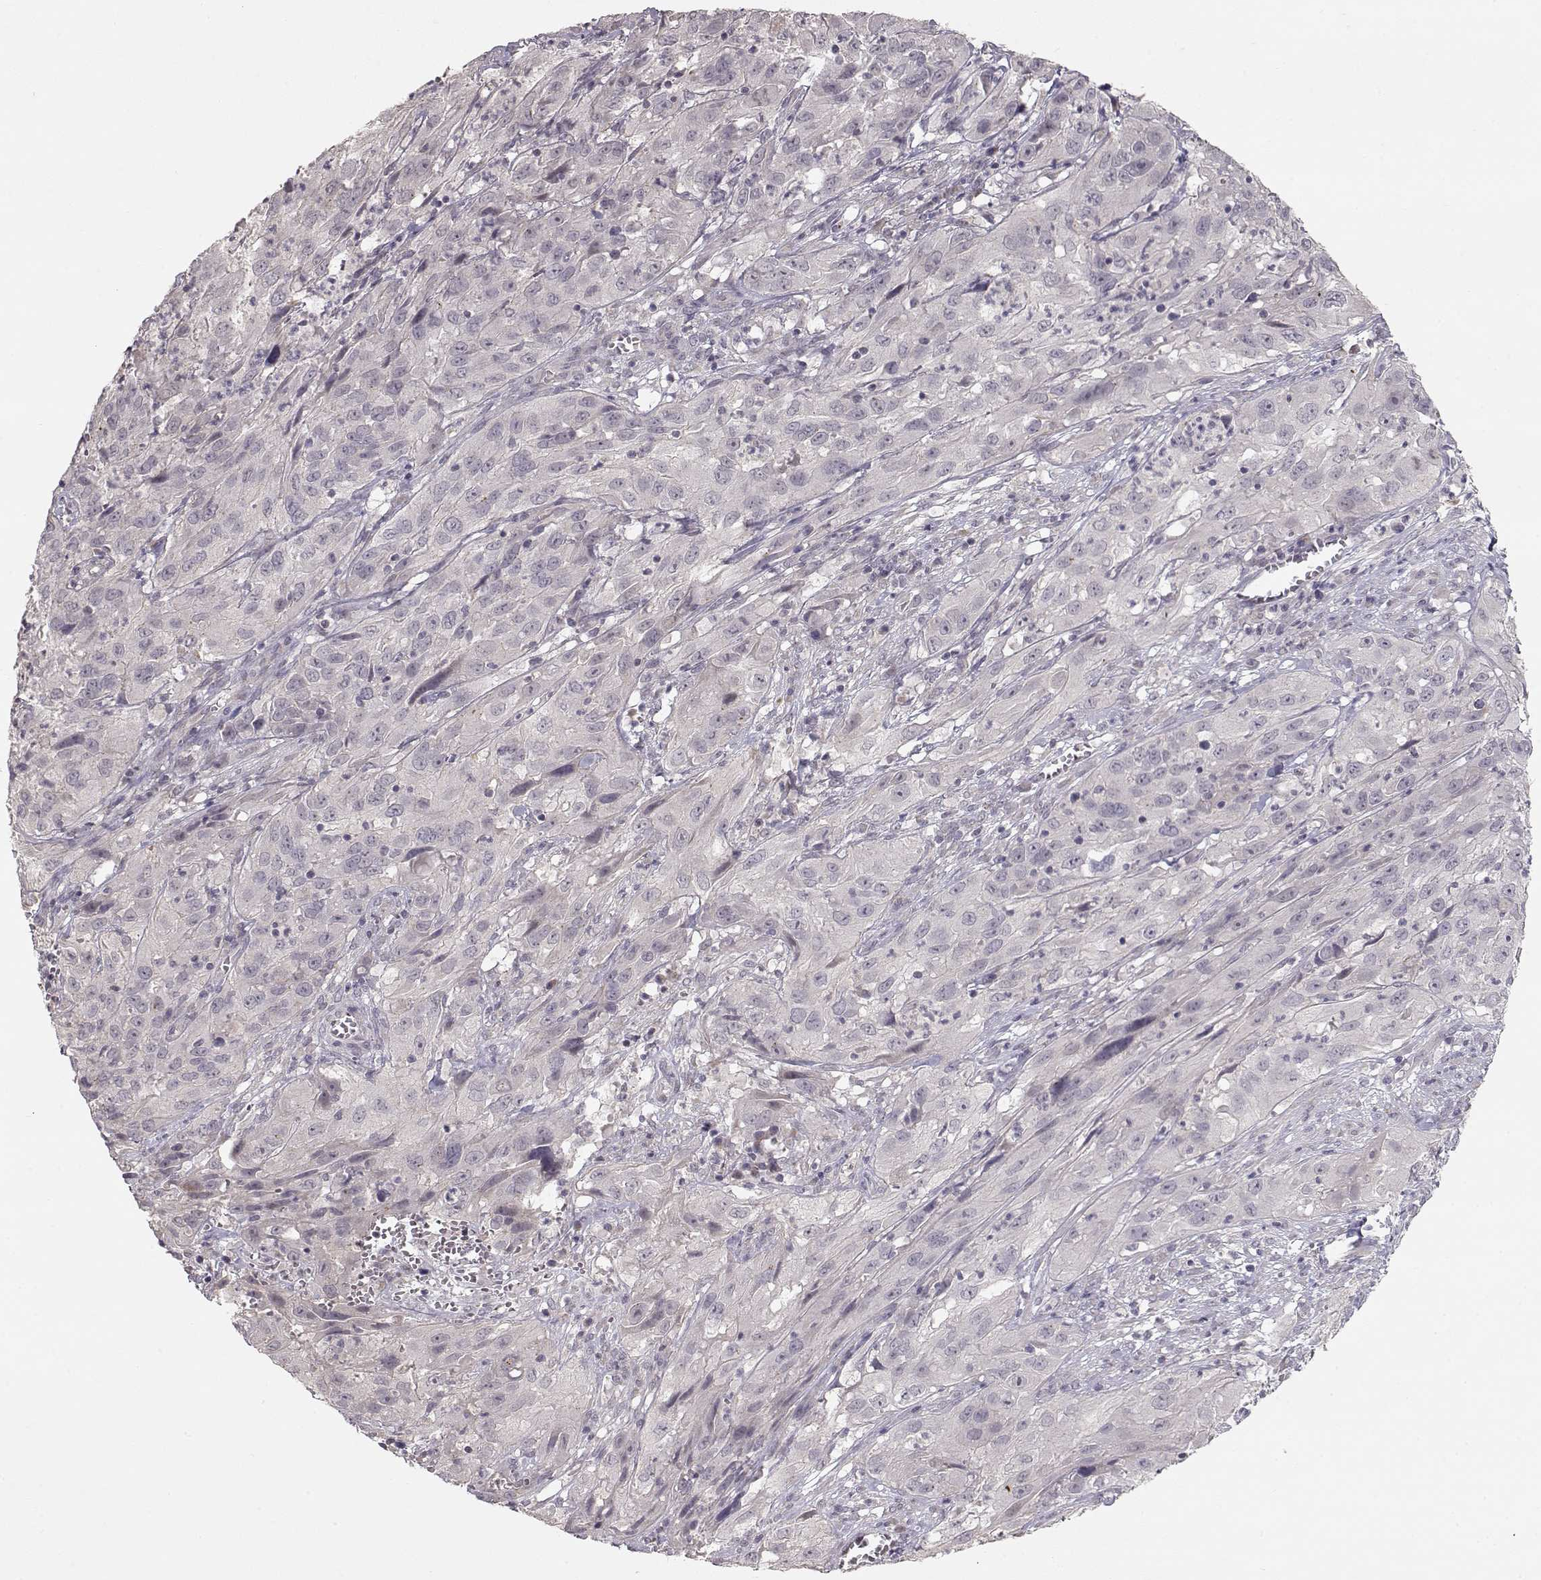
{"staining": {"intensity": "negative", "quantity": "none", "location": "none"}, "tissue": "cervical cancer", "cell_type": "Tumor cells", "image_type": "cancer", "snomed": [{"axis": "morphology", "description": "Squamous cell carcinoma, NOS"}, {"axis": "topography", "description": "Cervix"}], "caption": "Squamous cell carcinoma (cervical) was stained to show a protein in brown. There is no significant positivity in tumor cells. (DAB (3,3'-diaminobenzidine) immunohistochemistry (IHC) visualized using brightfield microscopy, high magnification).", "gene": "PNMT", "patient": {"sex": "female", "age": 32}}